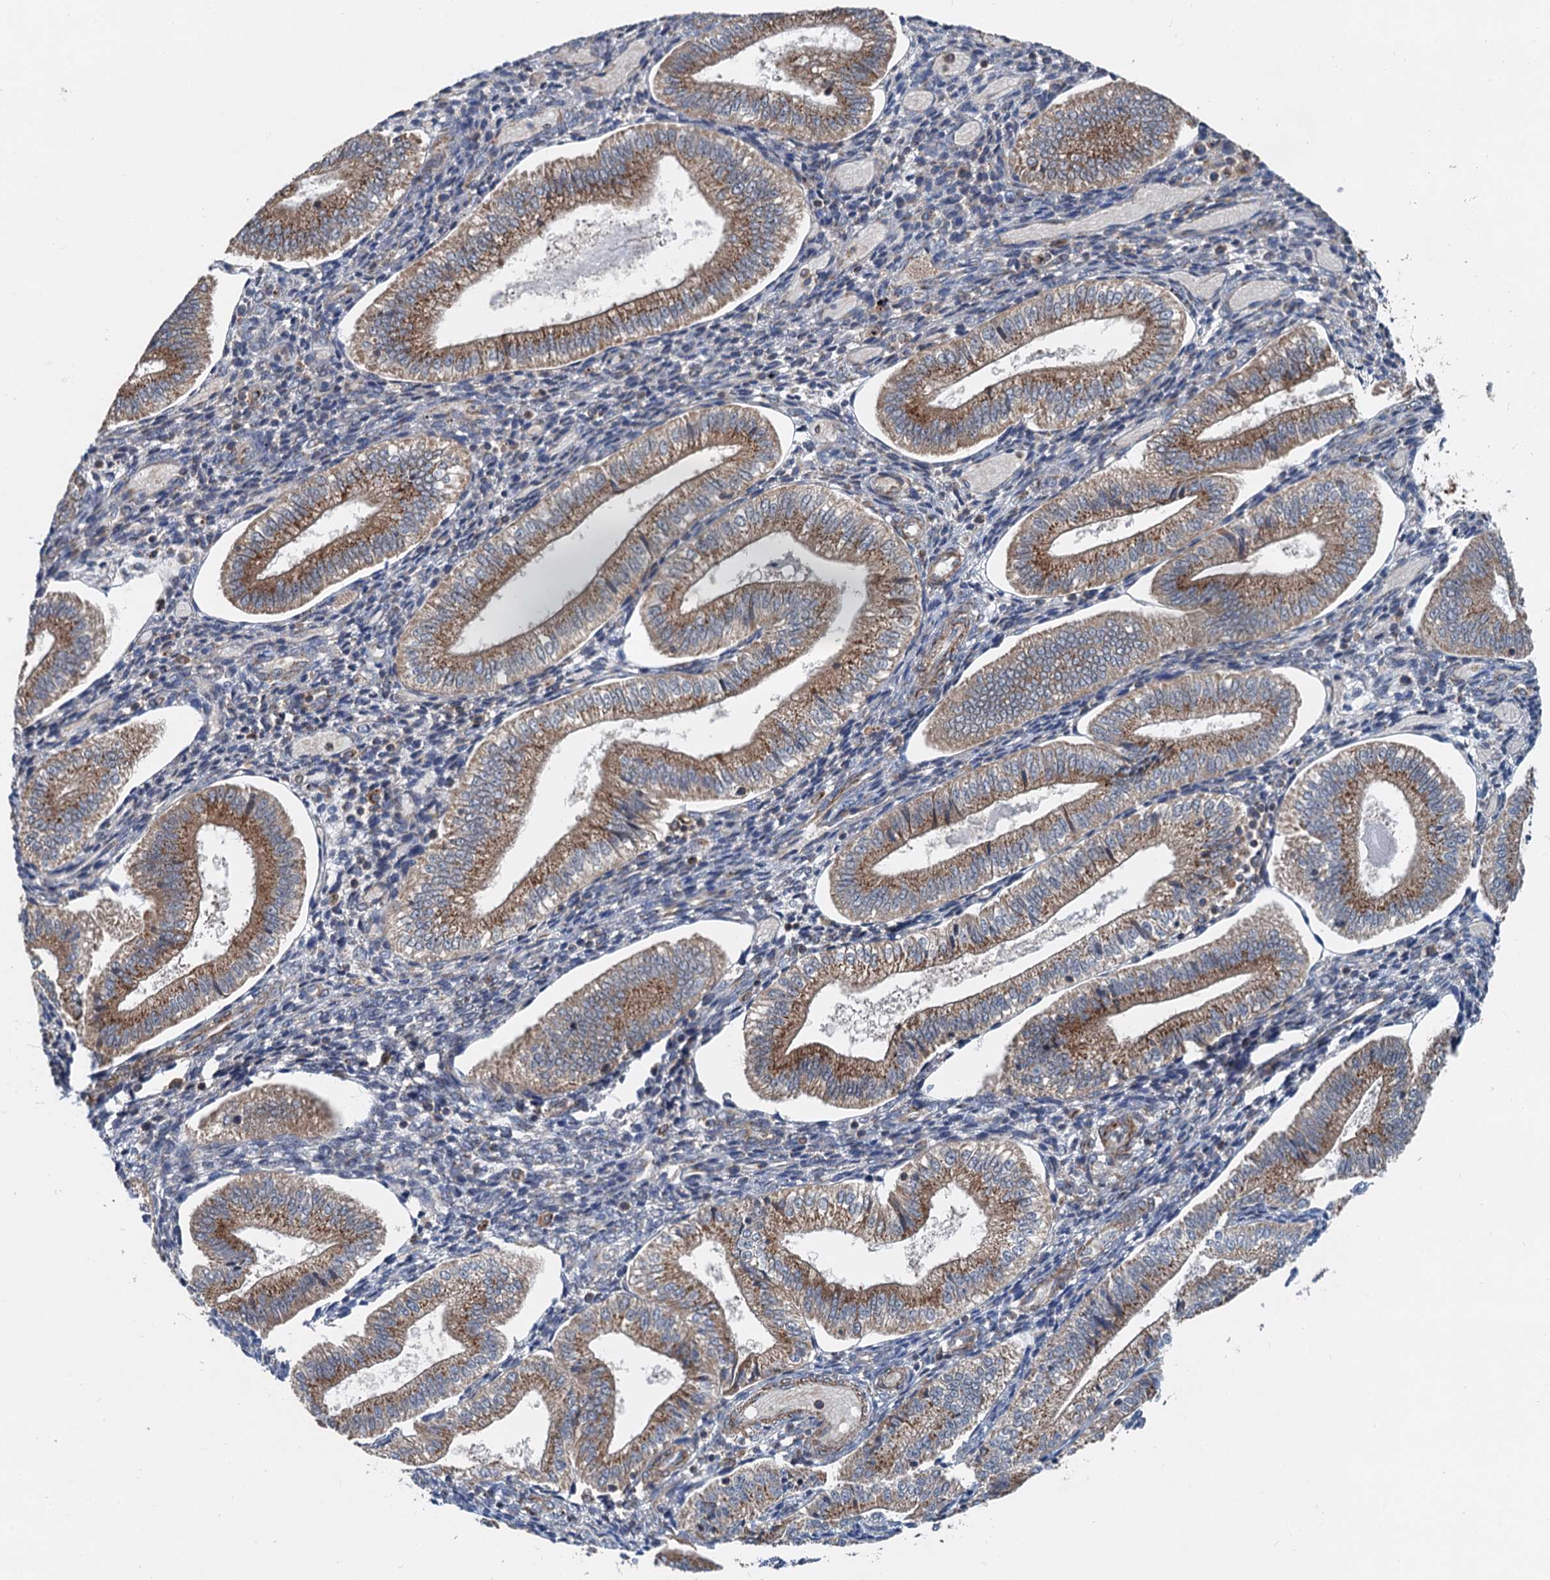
{"staining": {"intensity": "moderate", "quantity": "25%-75%", "location": "cytoplasmic/membranous"}, "tissue": "endometrium", "cell_type": "Cells in endometrial stroma", "image_type": "normal", "snomed": [{"axis": "morphology", "description": "Normal tissue, NOS"}, {"axis": "topography", "description": "Endometrium"}], "caption": "DAB immunohistochemical staining of benign endometrium shows moderate cytoplasmic/membranous protein staining in about 25%-75% of cells in endometrial stroma.", "gene": "ANKRD26", "patient": {"sex": "female", "age": 34}}